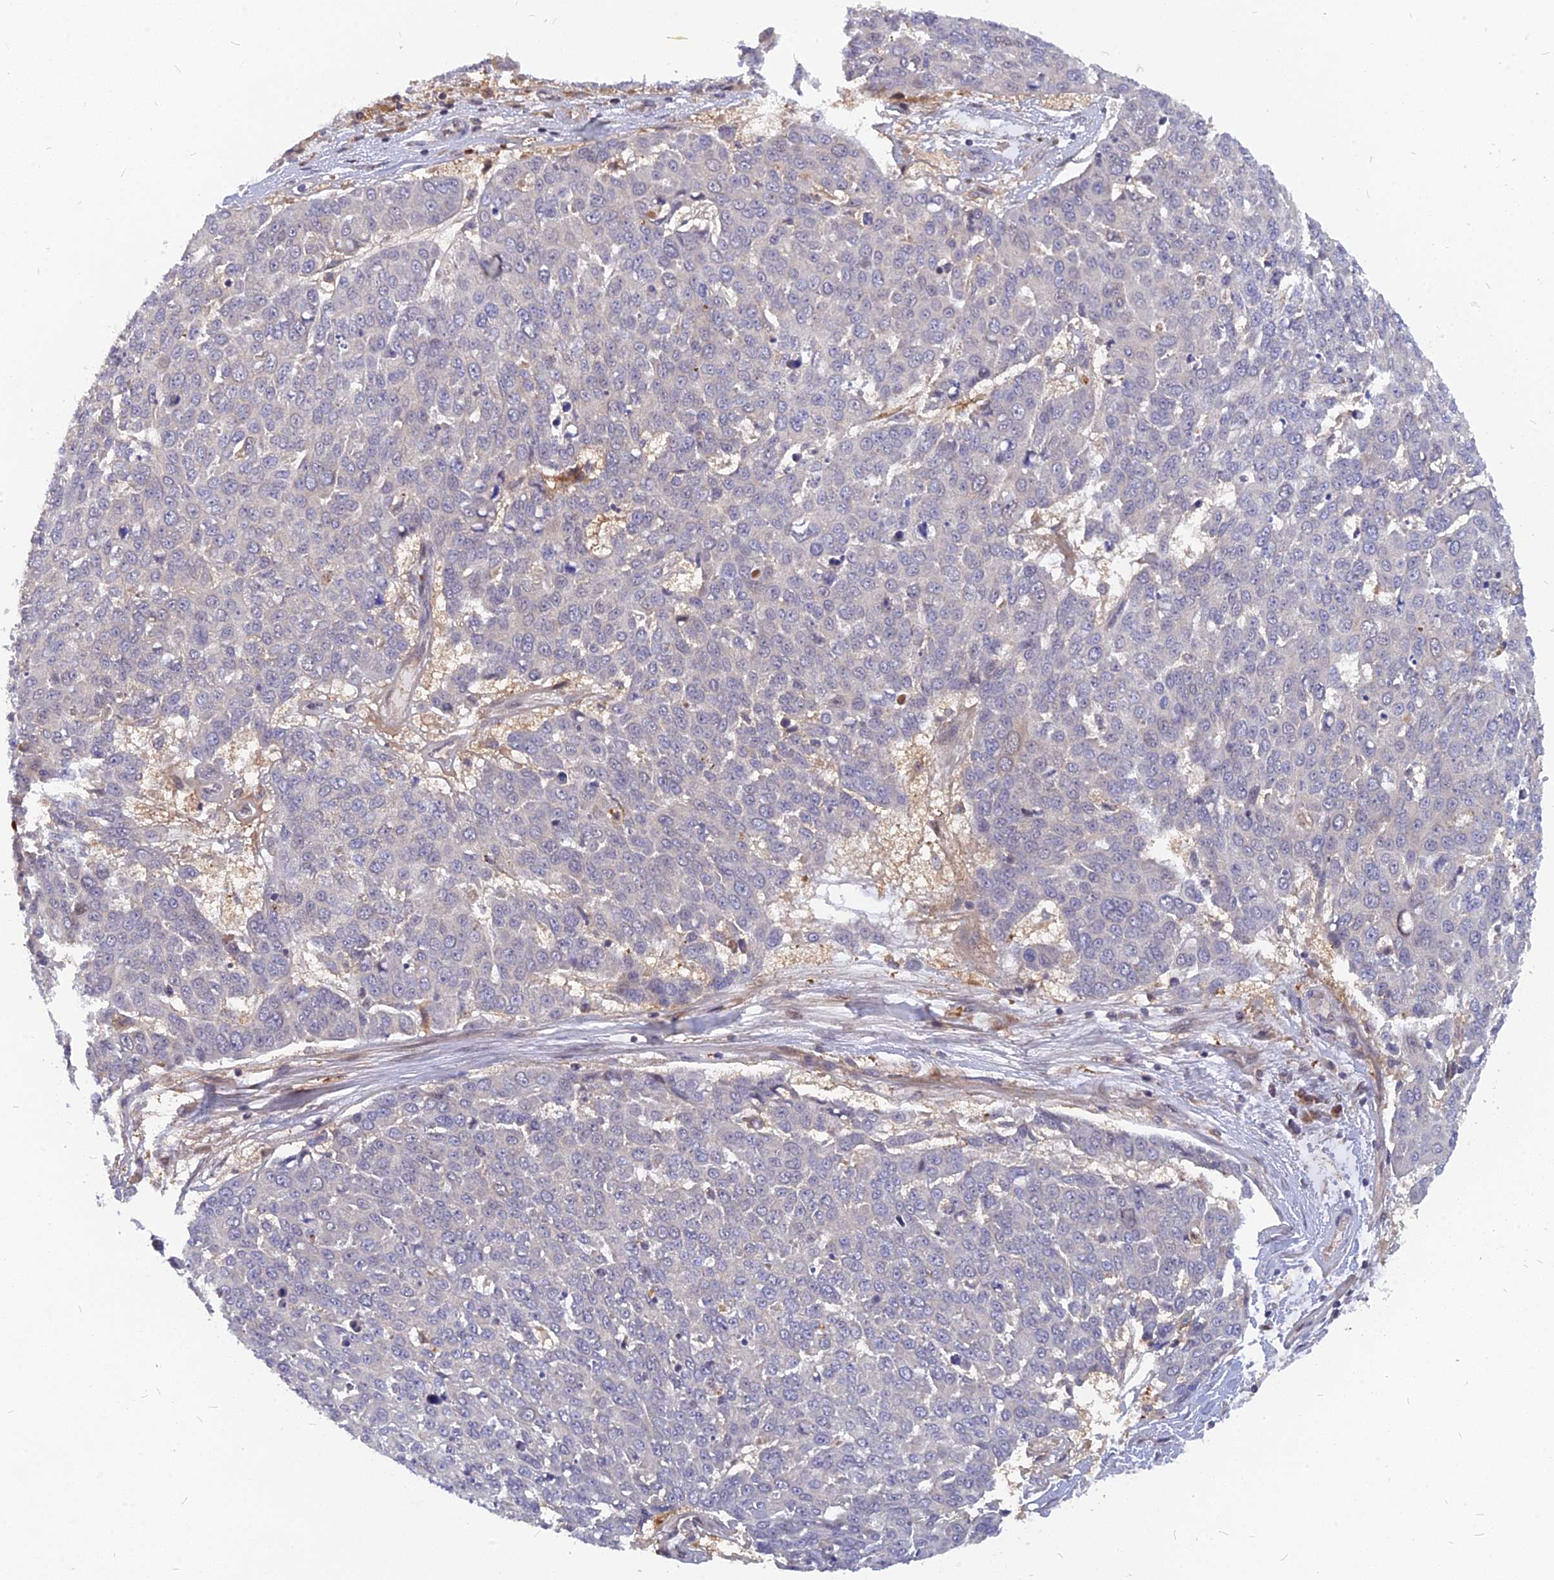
{"staining": {"intensity": "negative", "quantity": "none", "location": "none"}, "tissue": "skin cancer", "cell_type": "Tumor cells", "image_type": "cancer", "snomed": [{"axis": "morphology", "description": "Squamous cell carcinoma, NOS"}, {"axis": "topography", "description": "Skin"}], "caption": "This image is of skin cancer (squamous cell carcinoma) stained with IHC to label a protein in brown with the nuclei are counter-stained blue. There is no staining in tumor cells.", "gene": "ARL2BP", "patient": {"sex": "male", "age": 71}}